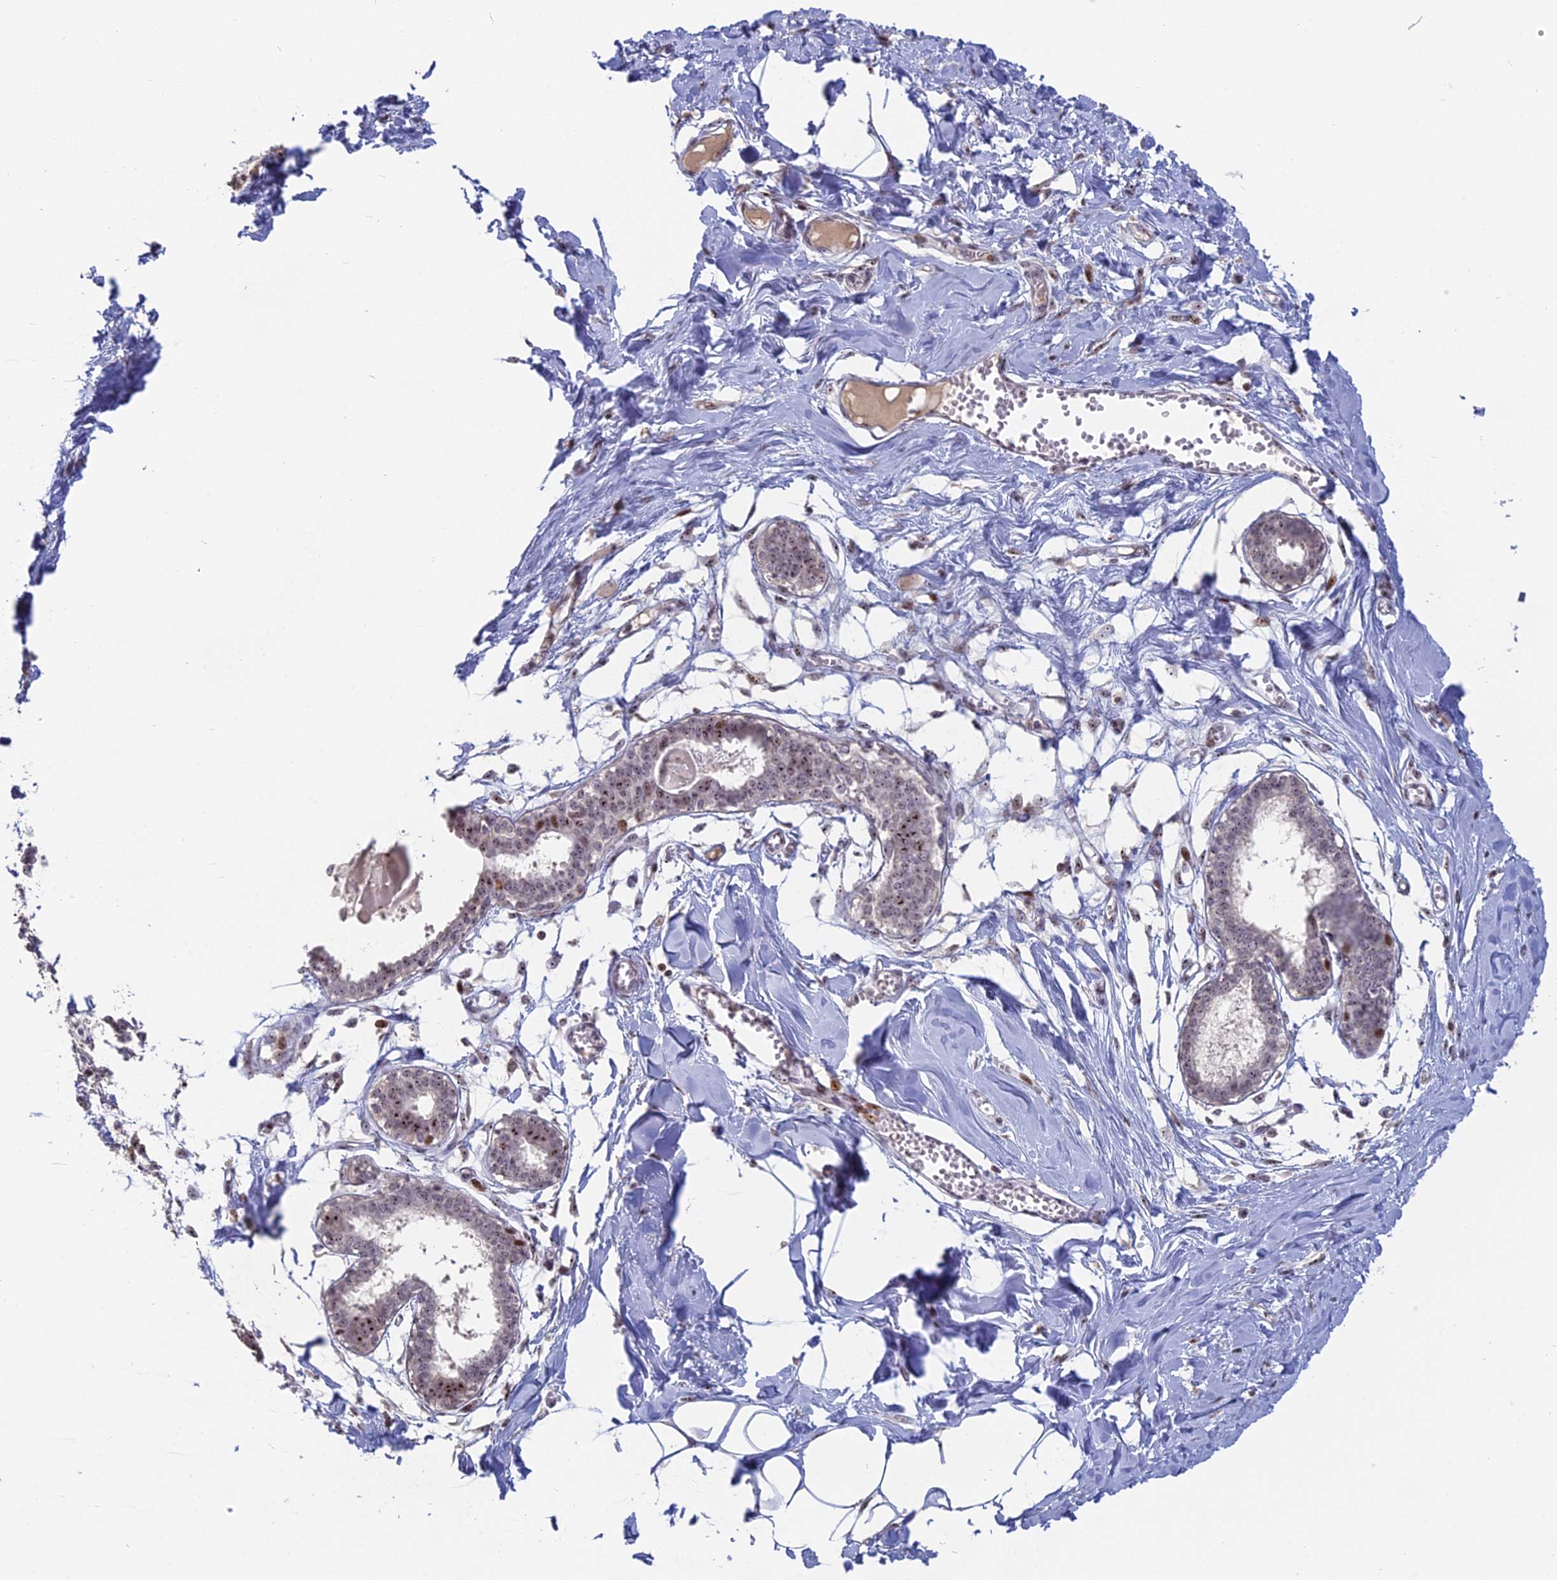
{"staining": {"intensity": "negative", "quantity": "none", "location": "none"}, "tissue": "breast", "cell_type": "Adipocytes", "image_type": "normal", "snomed": [{"axis": "morphology", "description": "Normal tissue, NOS"}, {"axis": "topography", "description": "Breast"}], "caption": "Immunohistochemical staining of benign breast shows no significant staining in adipocytes. The staining is performed using DAB brown chromogen with nuclei counter-stained in using hematoxylin.", "gene": "FAM131A", "patient": {"sex": "female", "age": 27}}